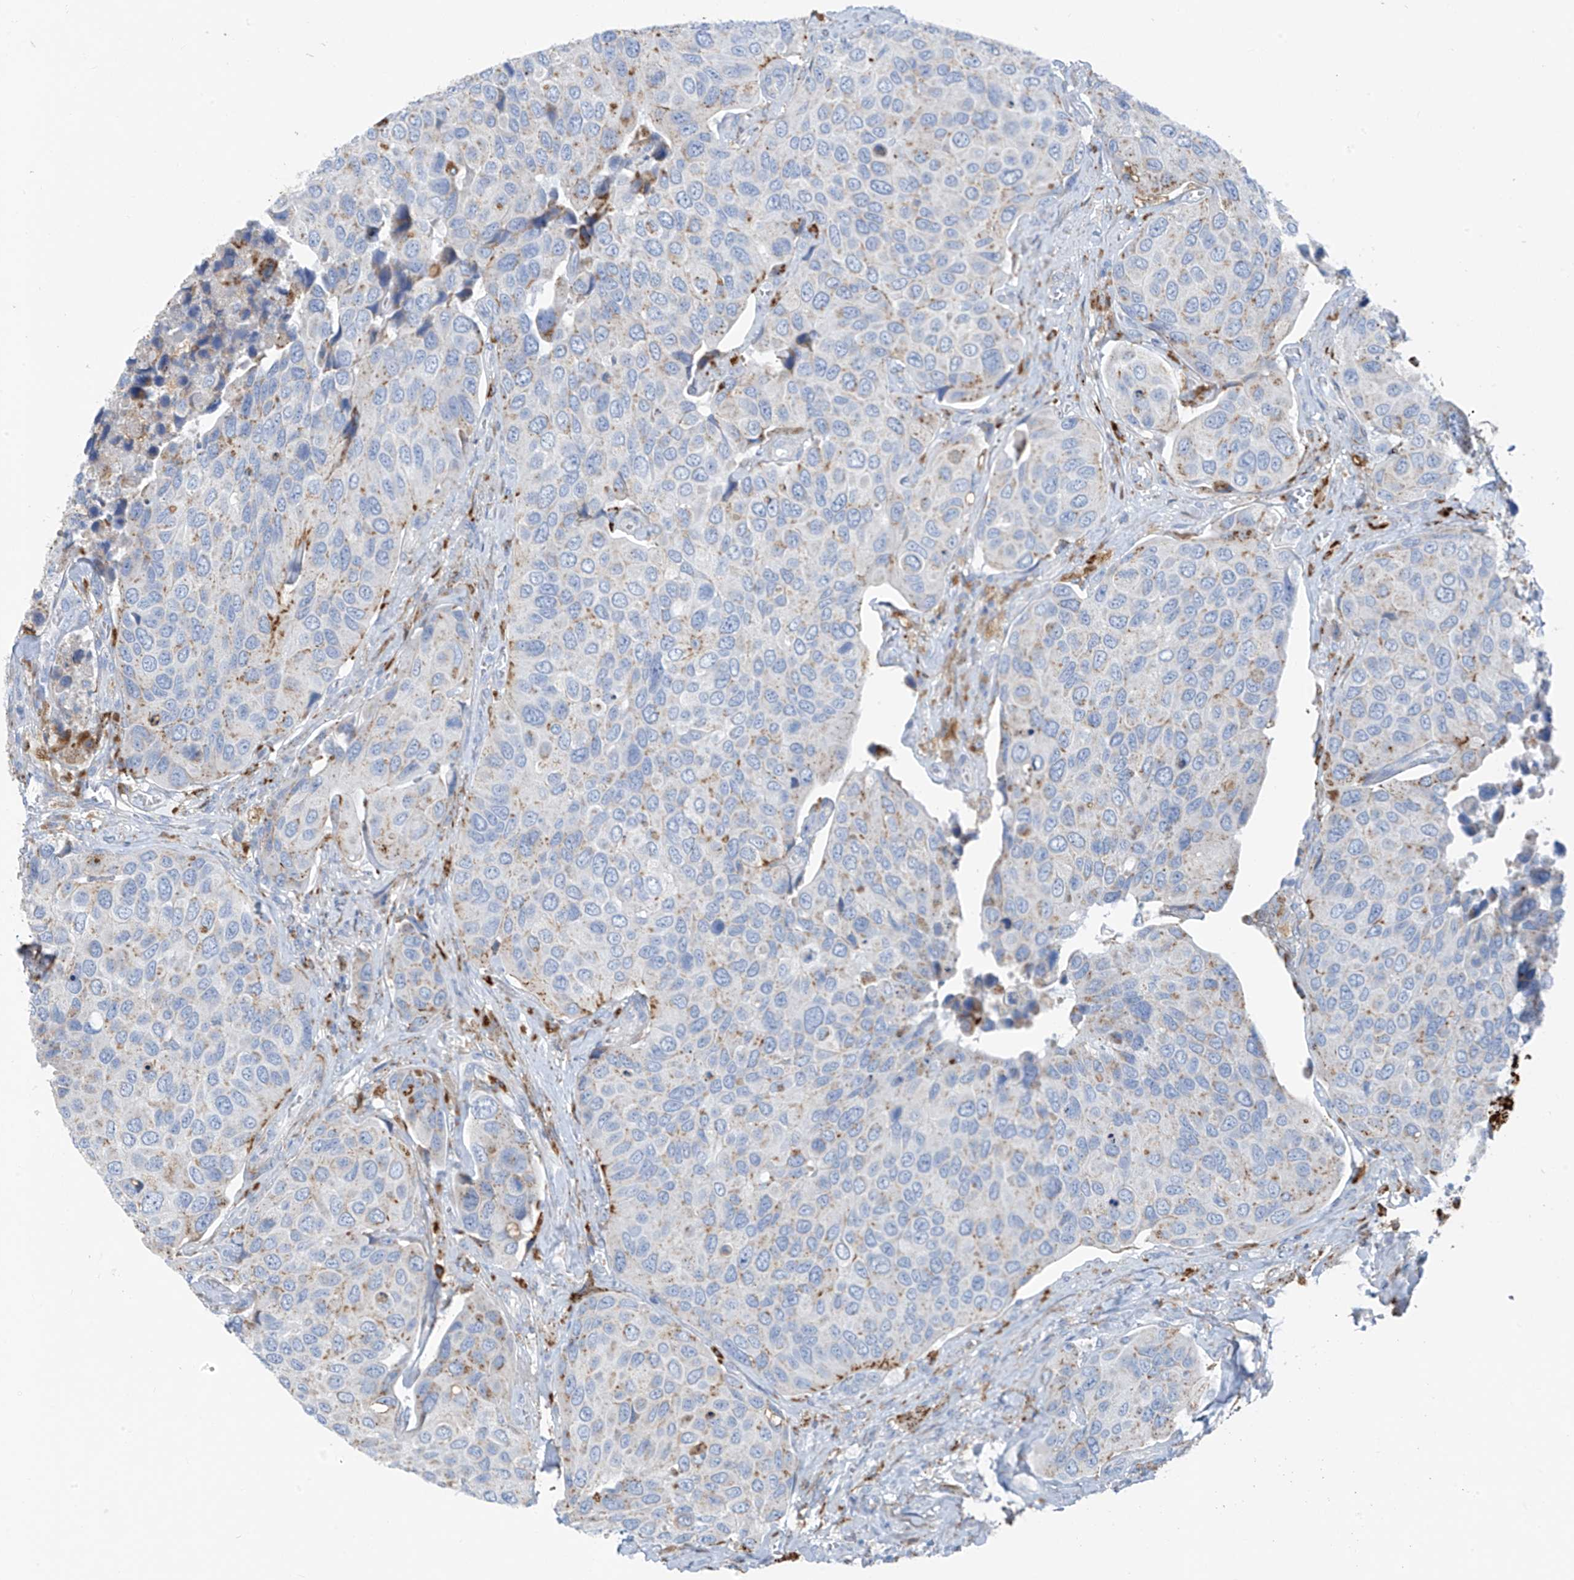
{"staining": {"intensity": "weak", "quantity": "<25%", "location": "cytoplasmic/membranous"}, "tissue": "urothelial cancer", "cell_type": "Tumor cells", "image_type": "cancer", "snomed": [{"axis": "morphology", "description": "Urothelial carcinoma, High grade"}, {"axis": "topography", "description": "Urinary bladder"}], "caption": "Tumor cells show no significant staining in urothelial cancer.", "gene": "GLMP", "patient": {"sex": "male", "age": 74}}